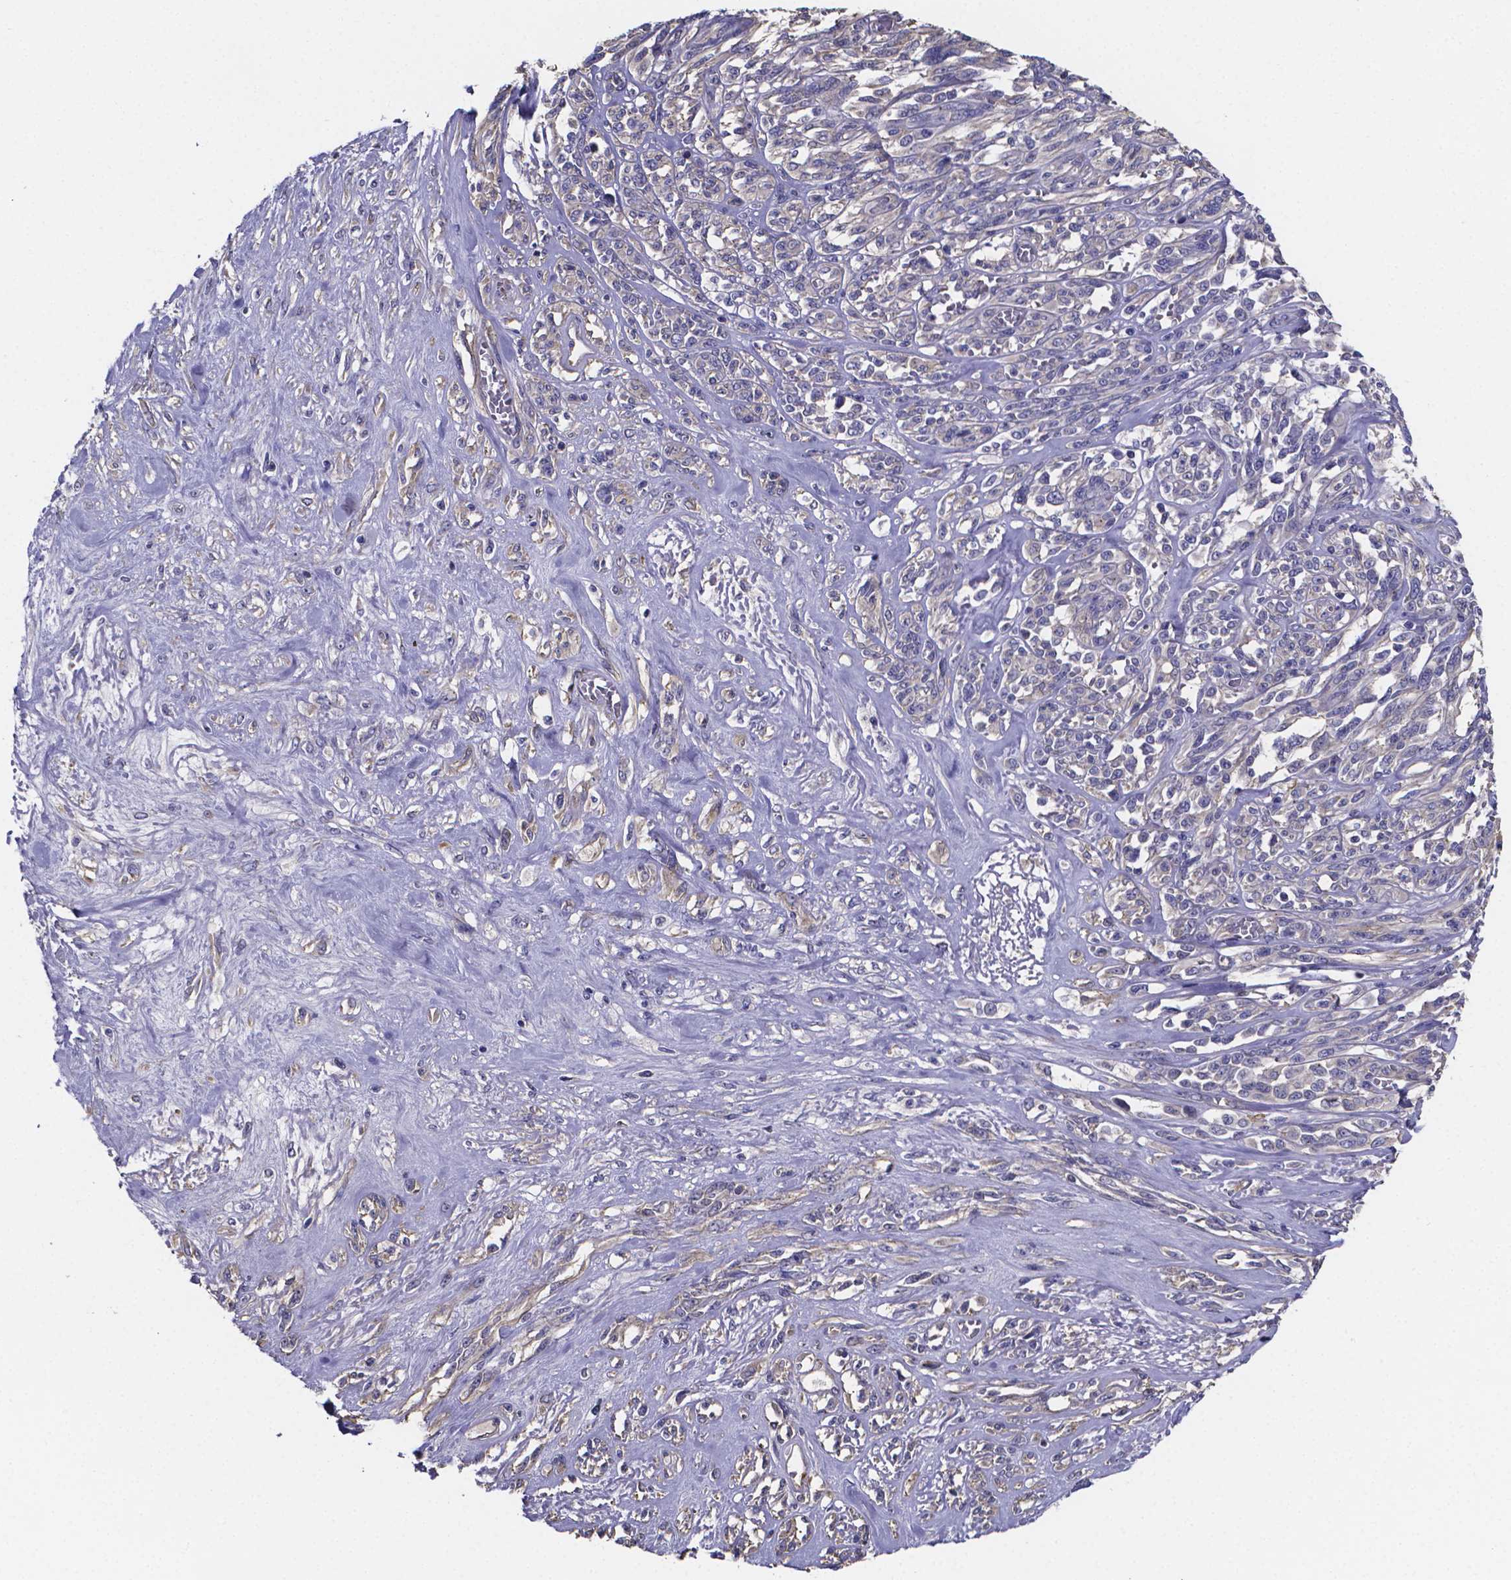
{"staining": {"intensity": "negative", "quantity": "none", "location": "none"}, "tissue": "melanoma", "cell_type": "Tumor cells", "image_type": "cancer", "snomed": [{"axis": "morphology", "description": "Malignant melanoma, NOS"}, {"axis": "topography", "description": "Skin"}], "caption": "Immunohistochemical staining of human melanoma demonstrates no significant staining in tumor cells.", "gene": "SFRP4", "patient": {"sex": "female", "age": 91}}